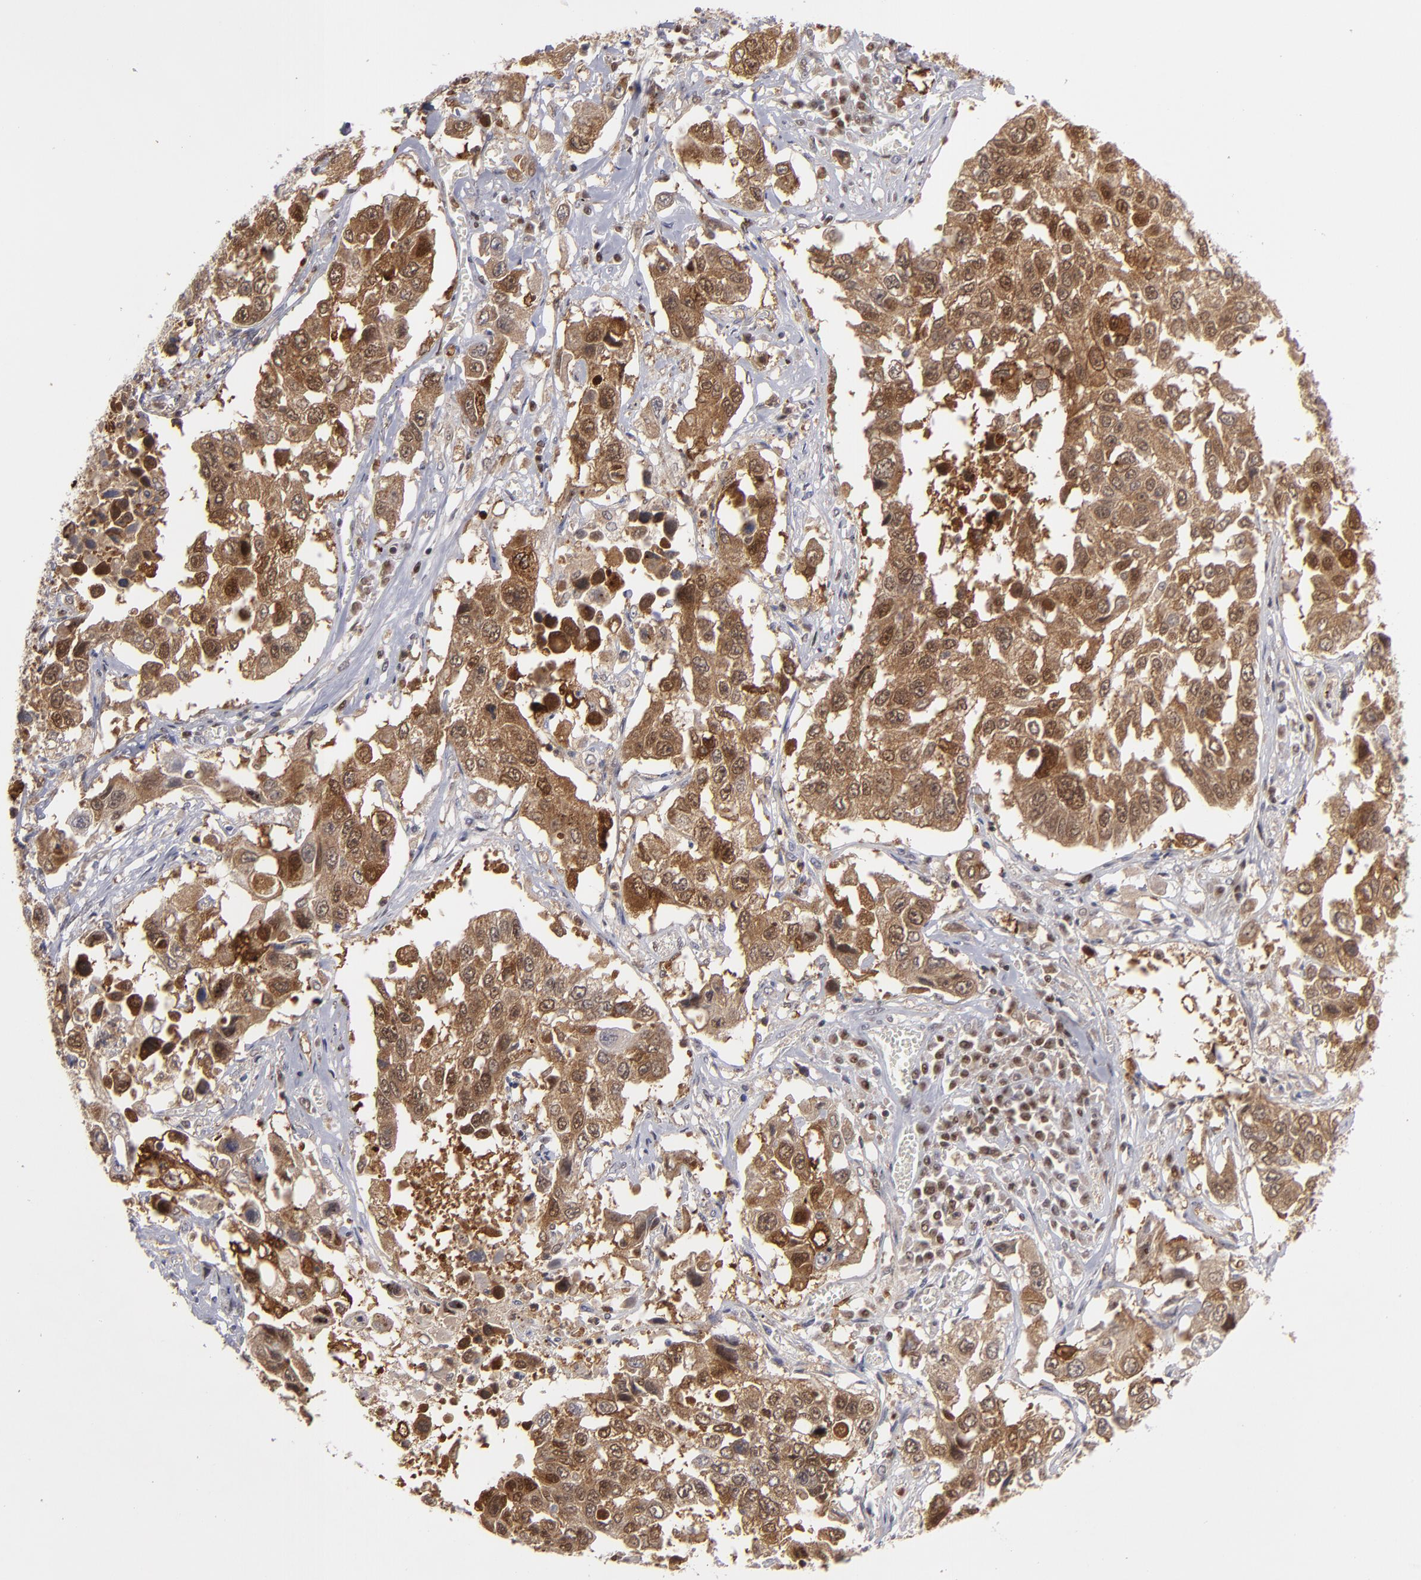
{"staining": {"intensity": "moderate", "quantity": ">75%", "location": "cytoplasmic/membranous,nuclear"}, "tissue": "lung cancer", "cell_type": "Tumor cells", "image_type": "cancer", "snomed": [{"axis": "morphology", "description": "Squamous cell carcinoma, NOS"}, {"axis": "topography", "description": "Lung"}], "caption": "Immunohistochemistry (IHC) (DAB) staining of squamous cell carcinoma (lung) exhibits moderate cytoplasmic/membranous and nuclear protein staining in about >75% of tumor cells. (Stains: DAB in brown, nuclei in blue, Microscopy: brightfield microscopy at high magnification).", "gene": "GSR", "patient": {"sex": "male", "age": 71}}